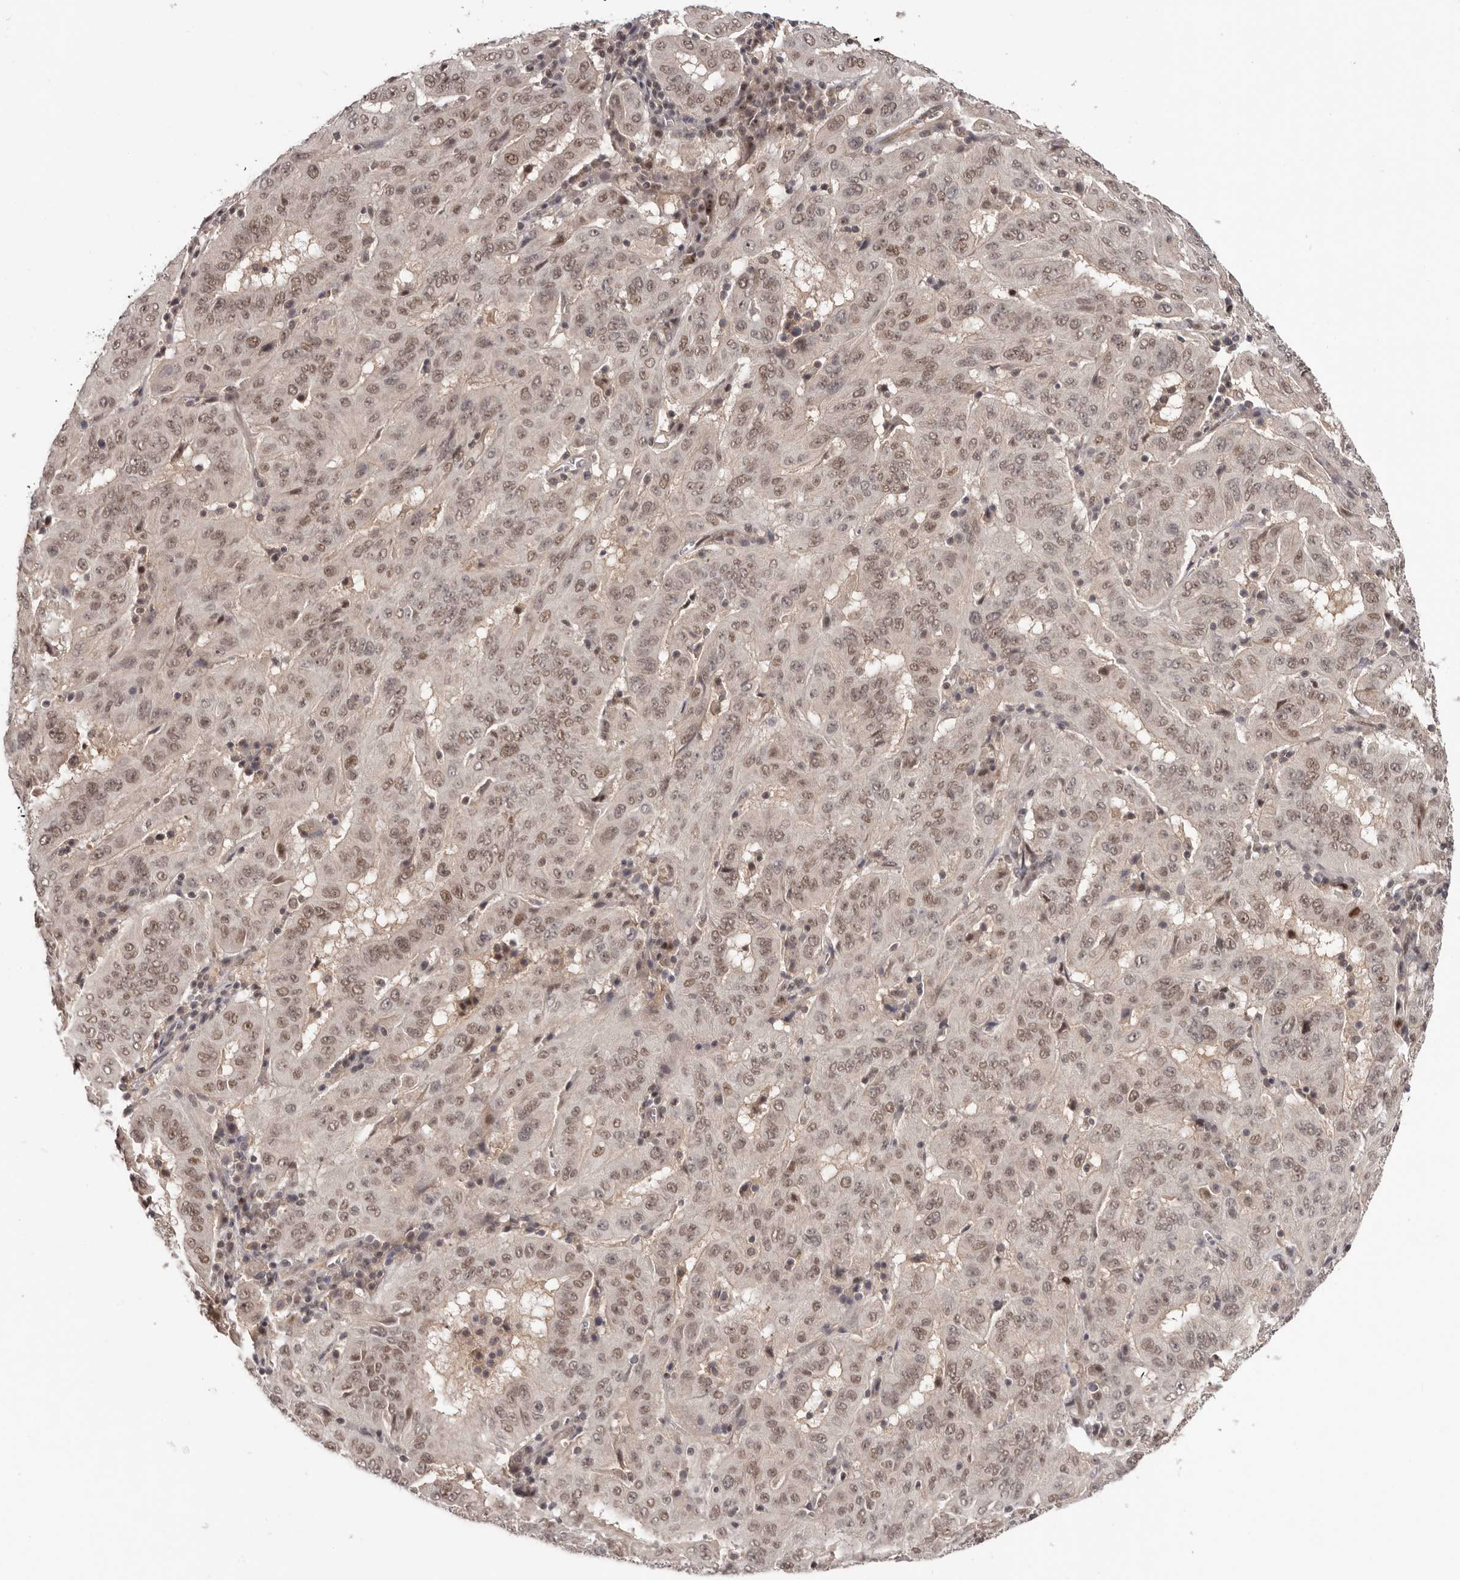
{"staining": {"intensity": "moderate", "quantity": ">75%", "location": "nuclear"}, "tissue": "pancreatic cancer", "cell_type": "Tumor cells", "image_type": "cancer", "snomed": [{"axis": "morphology", "description": "Adenocarcinoma, NOS"}, {"axis": "topography", "description": "Pancreas"}], "caption": "Immunohistochemical staining of pancreatic adenocarcinoma displays medium levels of moderate nuclear protein expression in about >75% of tumor cells.", "gene": "TBX5", "patient": {"sex": "male", "age": 63}}